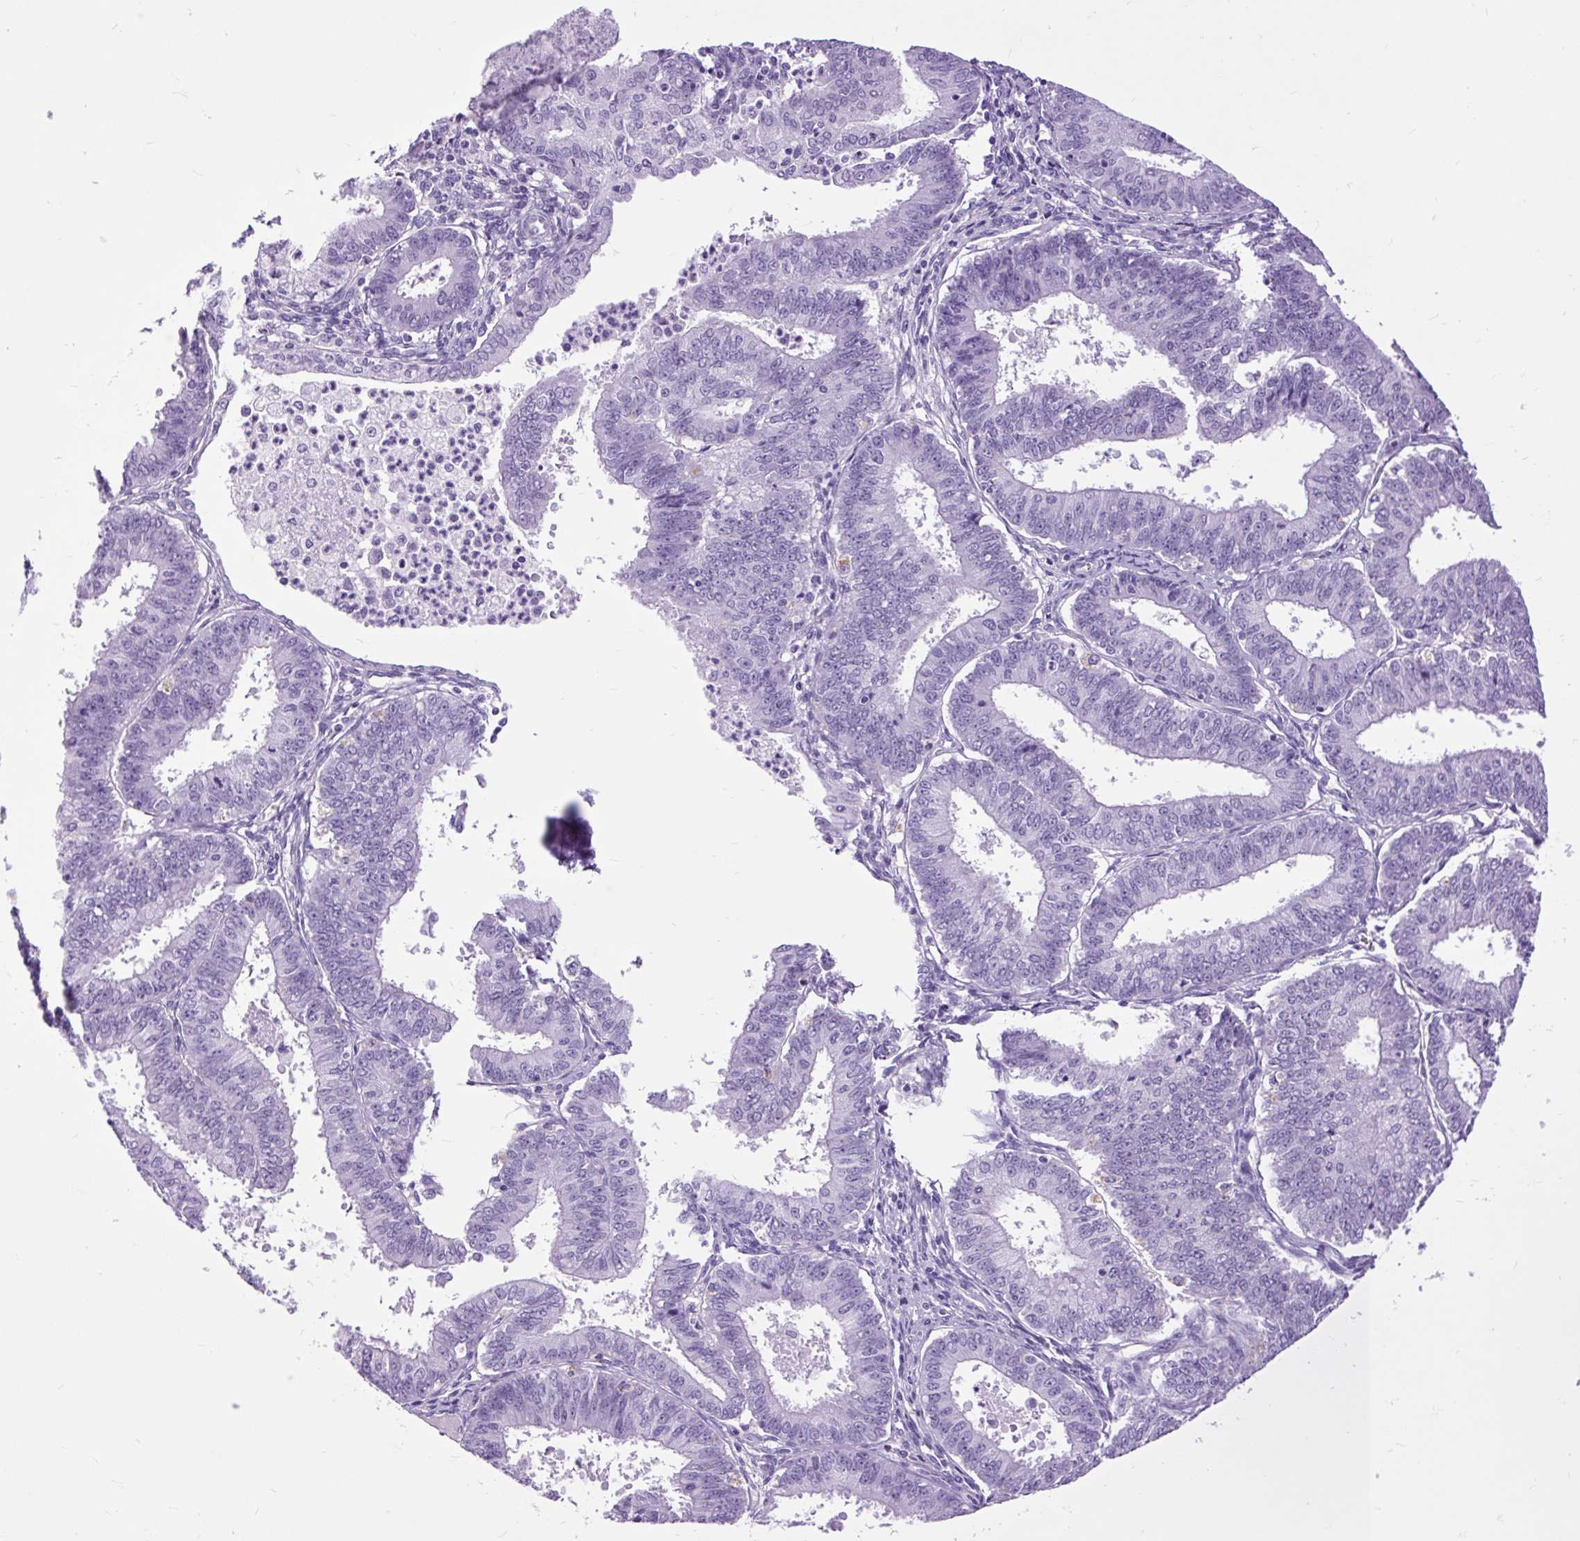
{"staining": {"intensity": "negative", "quantity": "none", "location": "none"}, "tissue": "endometrial cancer", "cell_type": "Tumor cells", "image_type": "cancer", "snomed": [{"axis": "morphology", "description": "Adenocarcinoma, NOS"}, {"axis": "topography", "description": "Endometrium"}], "caption": "There is no significant positivity in tumor cells of endometrial cancer (adenocarcinoma).", "gene": "DPP6", "patient": {"sex": "female", "age": 73}}